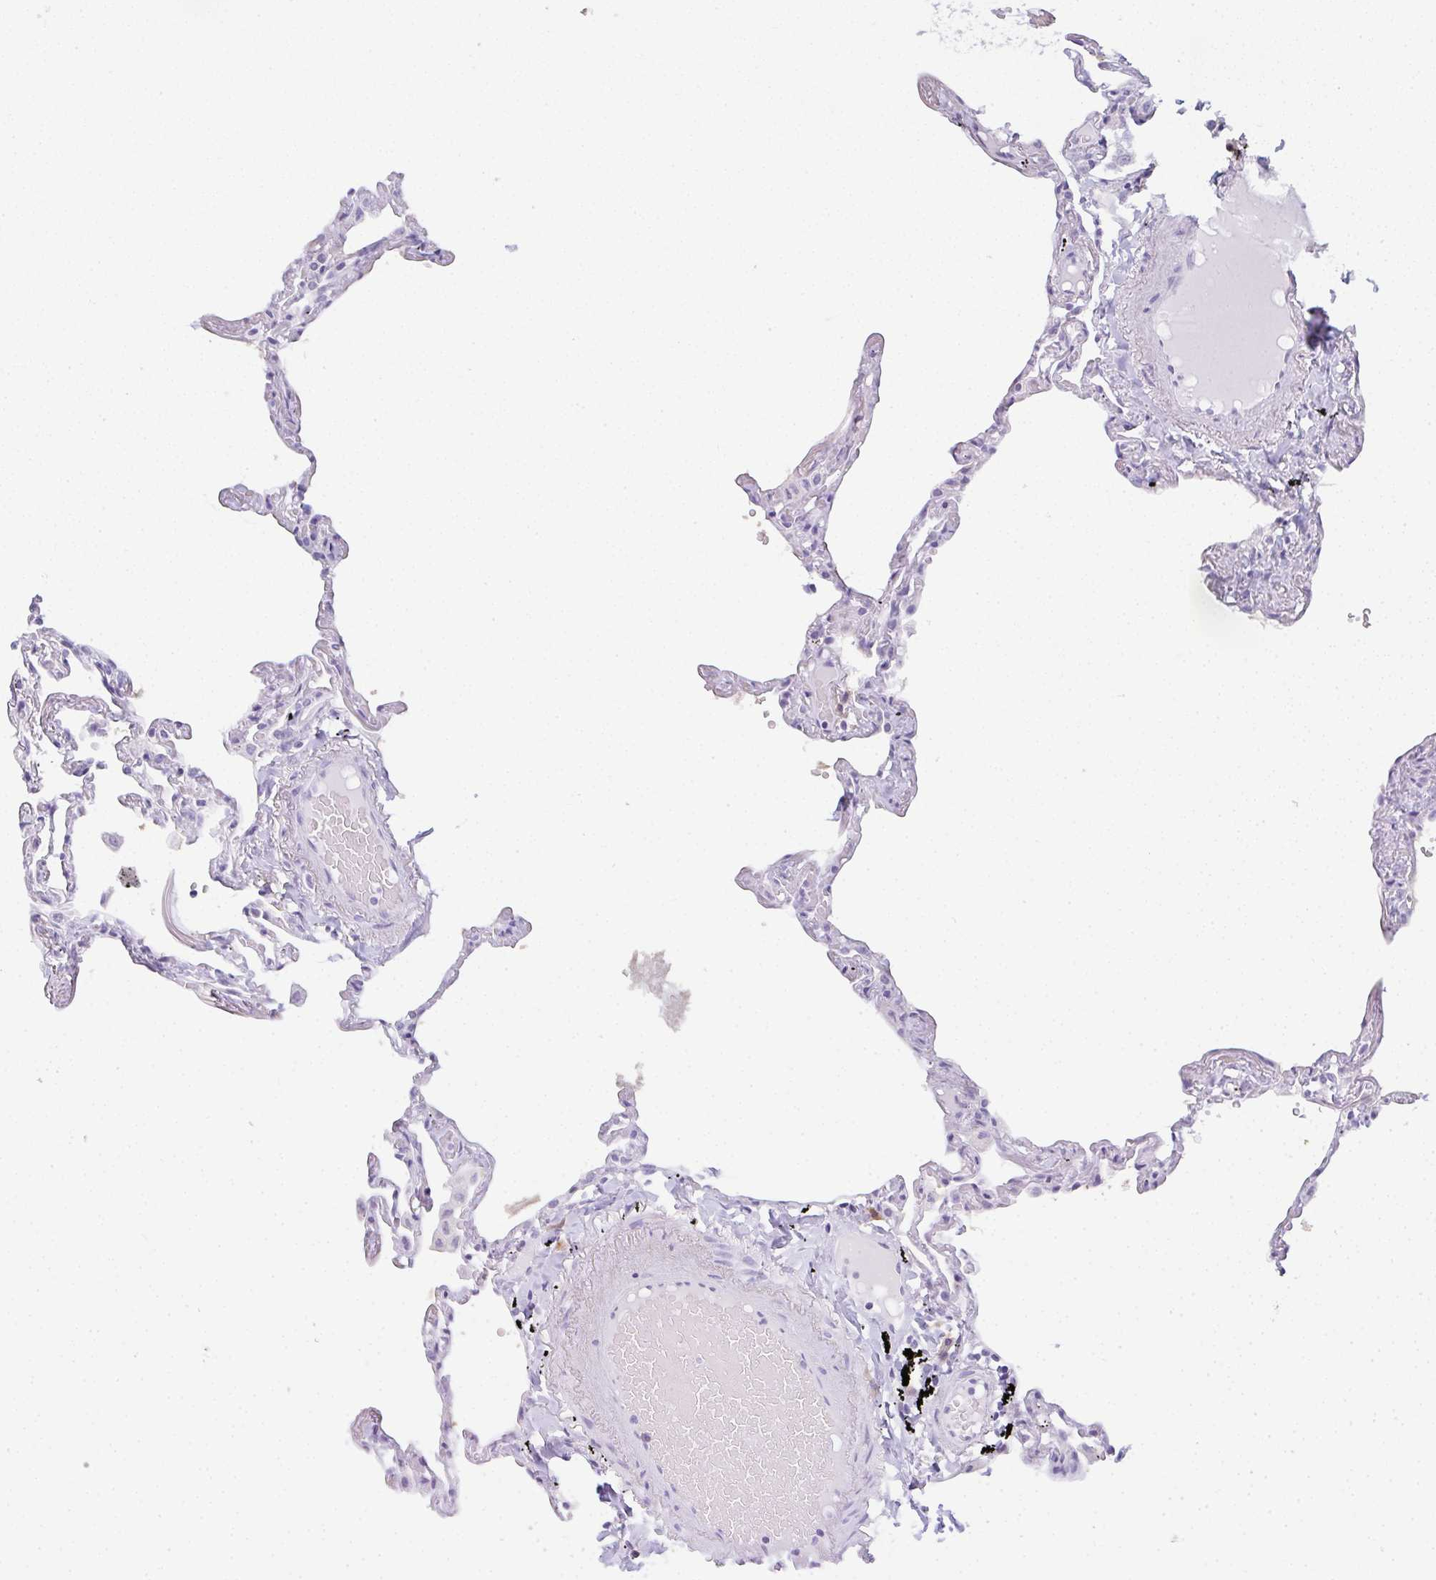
{"staining": {"intensity": "negative", "quantity": "none", "location": "none"}, "tissue": "lung", "cell_type": "Alveolar cells", "image_type": "normal", "snomed": [{"axis": "morphology", "description": "Normal tissue, NOS"}, {"axis": "topography", "description": "Lung"}], "caption": "DAB (3,3'-diaminobenzidine) immunohistochemical staining of benign human lung demonstrates no significant positivity in alveolar cells.", "gene": "LPAR4", "patient": {"sex": "female", "age": 67}}